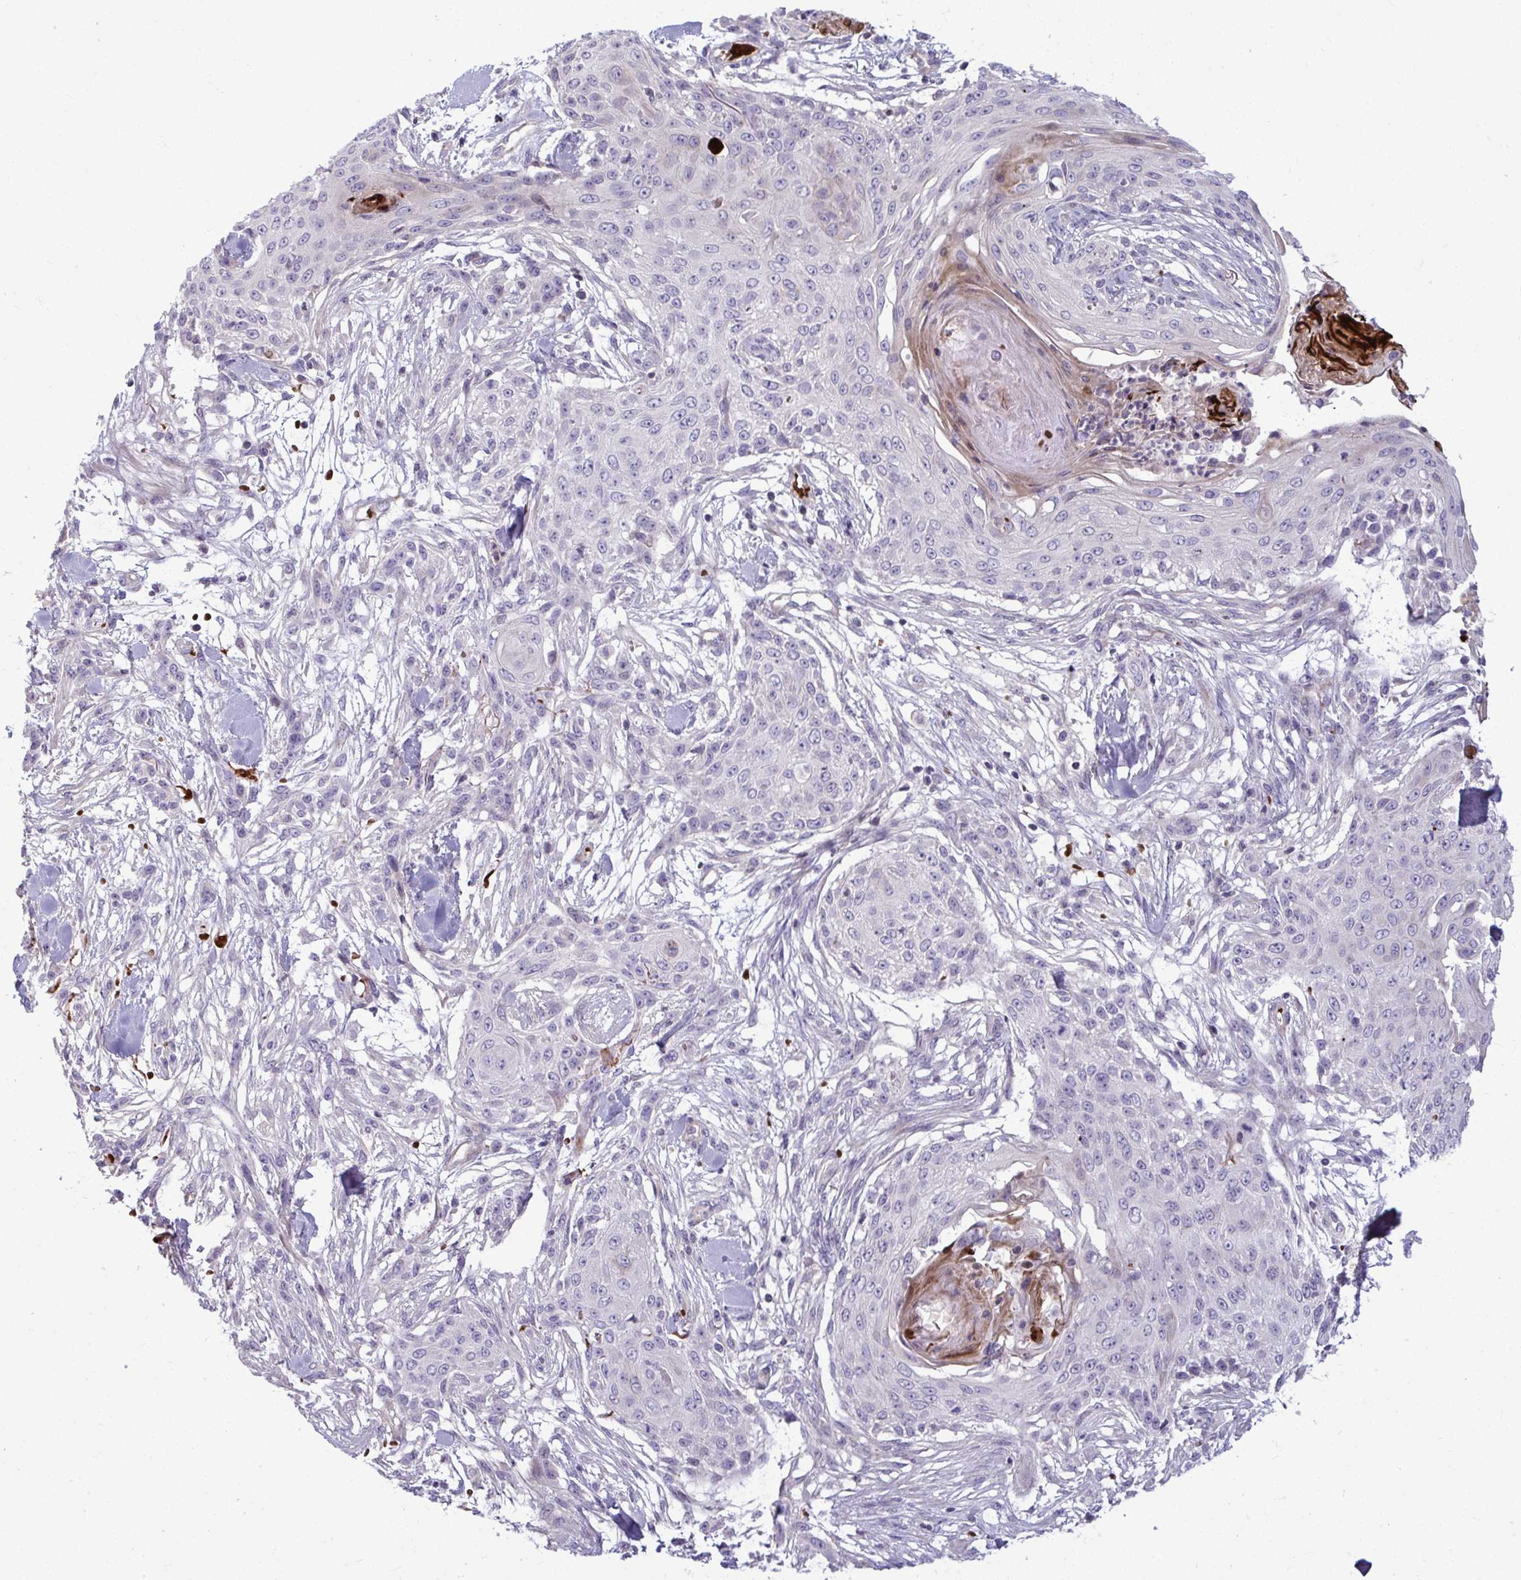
{"staining": {"intensity": "negative", "quantity": "none", "location": "none"}, "tissue": "skin cancer", "cell_type": "Tumor cells", "image_type": "cancer", "snomed": [{"axis": "morphology", "description": "Squamous cell carcinoma, NOS"}, {"axis": "topography", "description": "Skin"}], "caption": "Immunohistochemical staining of human skin cancer displays no significant staining in tumor cells. The staining was performed using DAB (3,3'-diaminobenzidine) to visualize the protein expression in brown, while the nuclei were stained in blue with hematoxylin (Magnification: 20x).", "gene": "SLC14A1", "patient": {"sex": "female", "age": 59}}